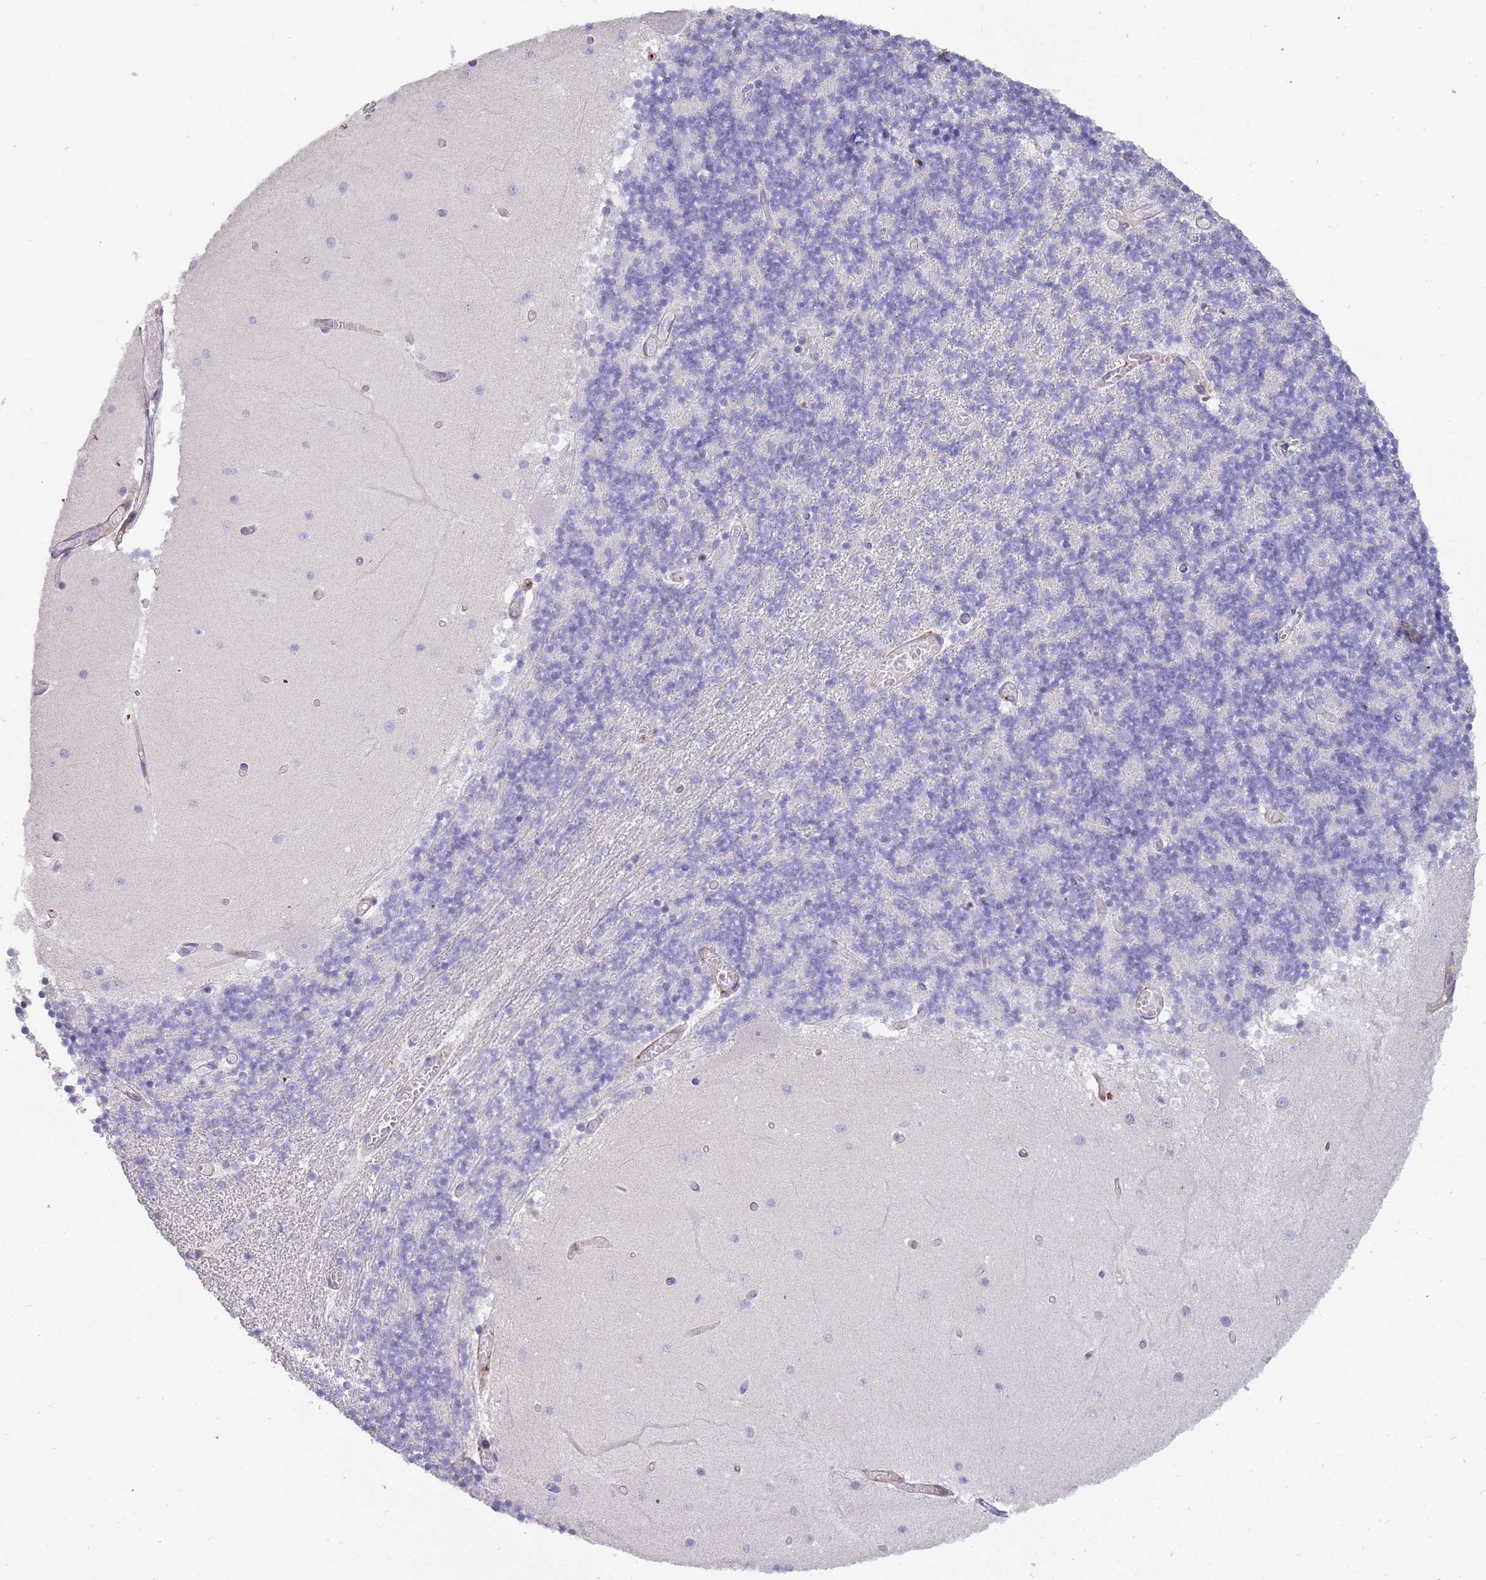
{"staining": {"intensity": "negative", "quantity": "none", "location": "none"}, "tissue": "cerebellum", "cell_type": "Cells in granular layer", "image_type": "normal", "snomed": [{"axis": "morphology", "description": "Normal tissue, NOS"}, {"axis": "topography", "description": "Cerebellum"}], "caption": "Cerebellum stained for a protein using IHC displays no staining cells in granular layer.", "gene": "ENSG00000271254", "patient": {"sex": "female", "age": 28}}